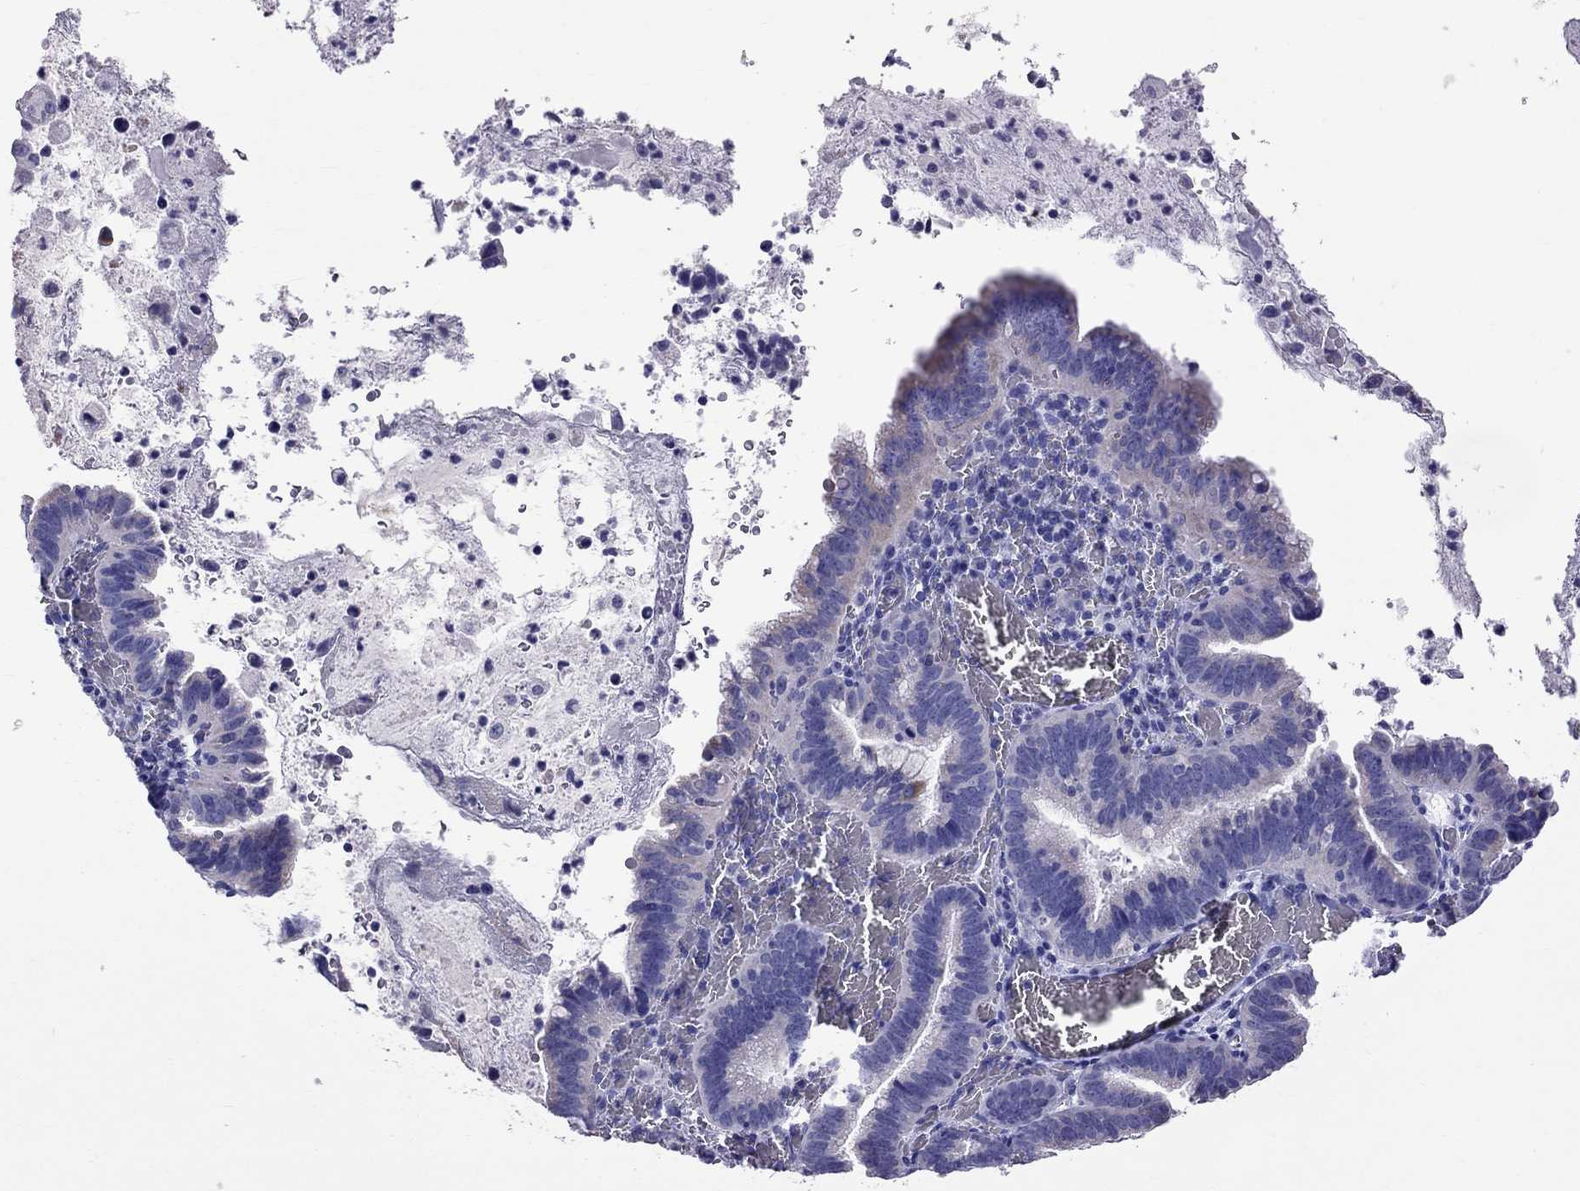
{"staining": {"intensity": "negative", "quantity": "none", "location": "none"}, "tissue": "cervical cancer", "cell_type": "Tumor cells", "image_type": "cancer", "snomed": [{"axis": "morphology", "description": "Adenocarcinoma, NOS"}, {"axis": "topography", "description": "Cervix"}], "caption": "An immunohistochemistry image of adenocarcinoma (cervical) is shown. There is no staining in tumor cells of adenocarcinoma (cervical). (DAB (3,3'-diaminobenzidine) immunohistochemistry, high magnification).", "gene": "TTLL13", "patient": {"sex": "female", "age": 61}}